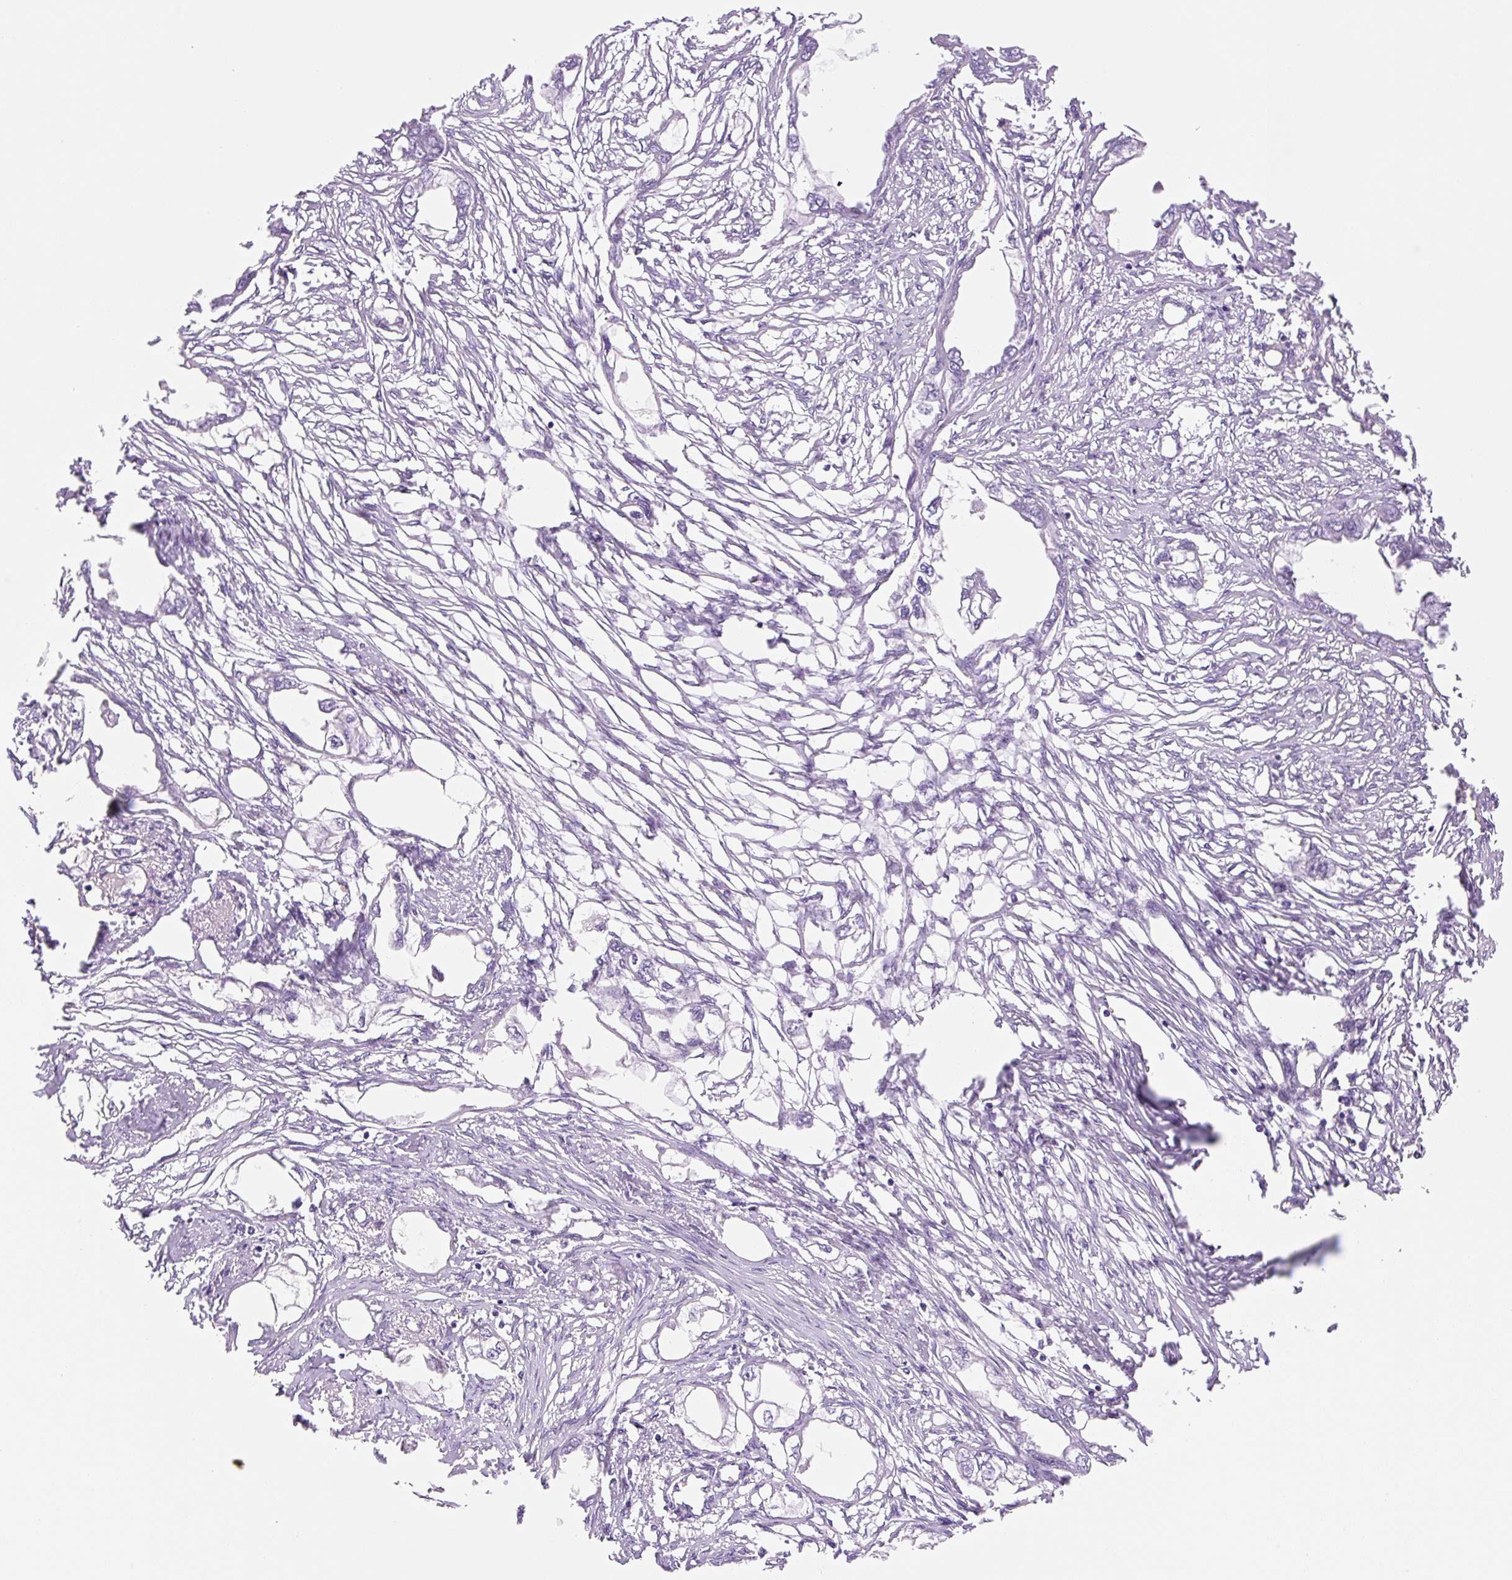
{"staining": {"intensity": "negative", "quantity": "none", "location": "none"}, "tissue": "endometrial cancer", "cell_type": "Tumor cells", "image_type": "cancer", "snomed": [{"axis": "morphology", "description": "Adenocarcinoma, NOS"}, {"axis": "morphology", "description": "Adenocarcinoma, metastatic, NOS"}, {"axis": "topography", "description": "Adipose tissue"}, {"axis": "topography", "description": "Endometrium"}], "caption": "Immunohistochemistry (IHC) of endometrial adenocarcinoma reveals no expression in tumor cells. (DAB (3,3'-diaminobenzidine) immunohistochemistry visualized using brightfield microscopy, high magnification).", "gene": "FABP5", "patient": {"sex": "female", "age": 67}}